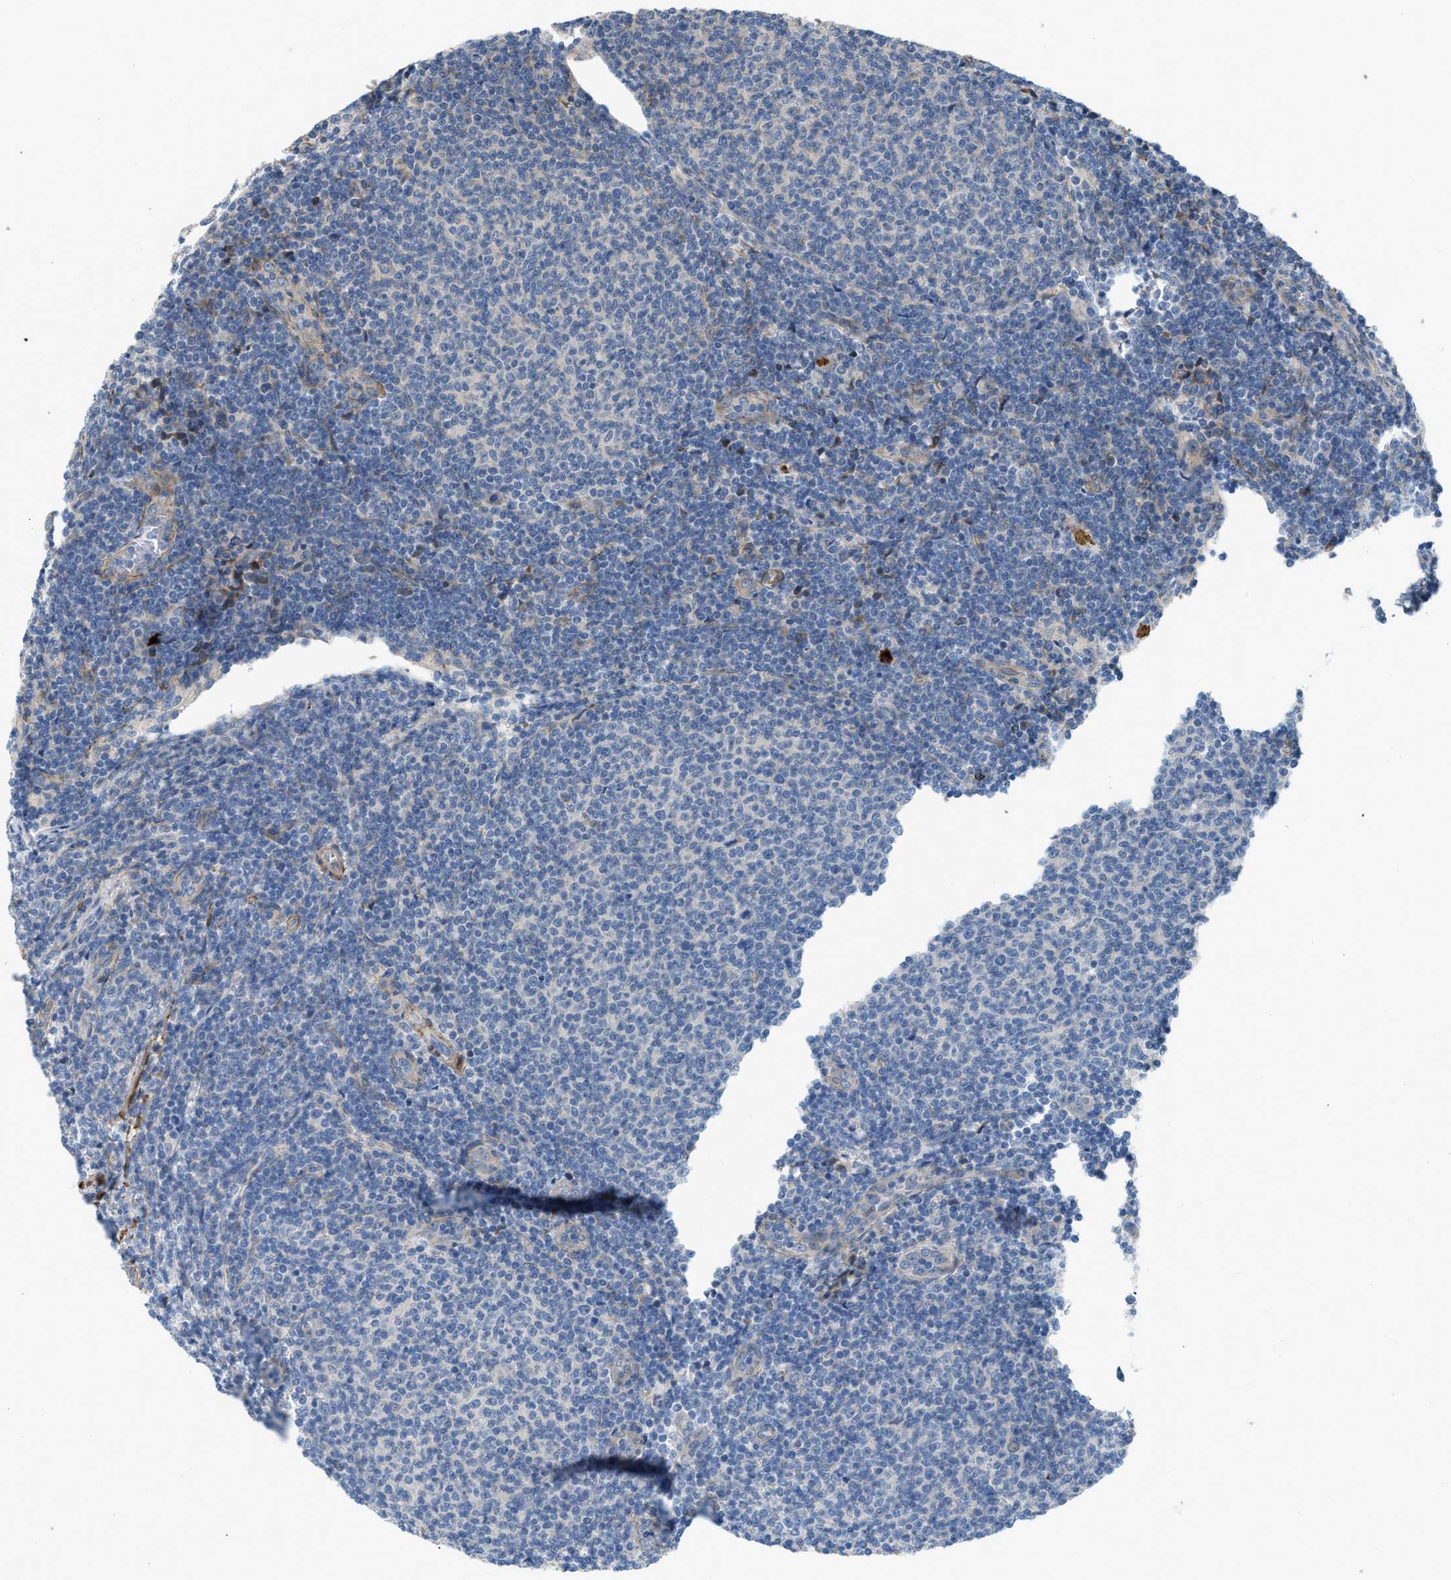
{"staining": {"intensity": "negative", "quantity": "none", "location": "none"}, "tissue": "lymphoma", "cell_type": "Tumor cells", "image_type": "cancer", "snomed": [{"axis": "morphology", "description": "Malignant lymphoma, non-Hodgkin's type, Low grade"}, {"axis": "topography", "description": "Lymph node"}], "caption": "Immunohistochemistry (IHC) histopathology image of human low-grade malignant lymphoma, non-Hodgkin's type stained for a protein (brown), which demonstrates no expression in tumor cells.", "gene": "BMPR1A", "patient": {"sex": "male", "age": 66}}